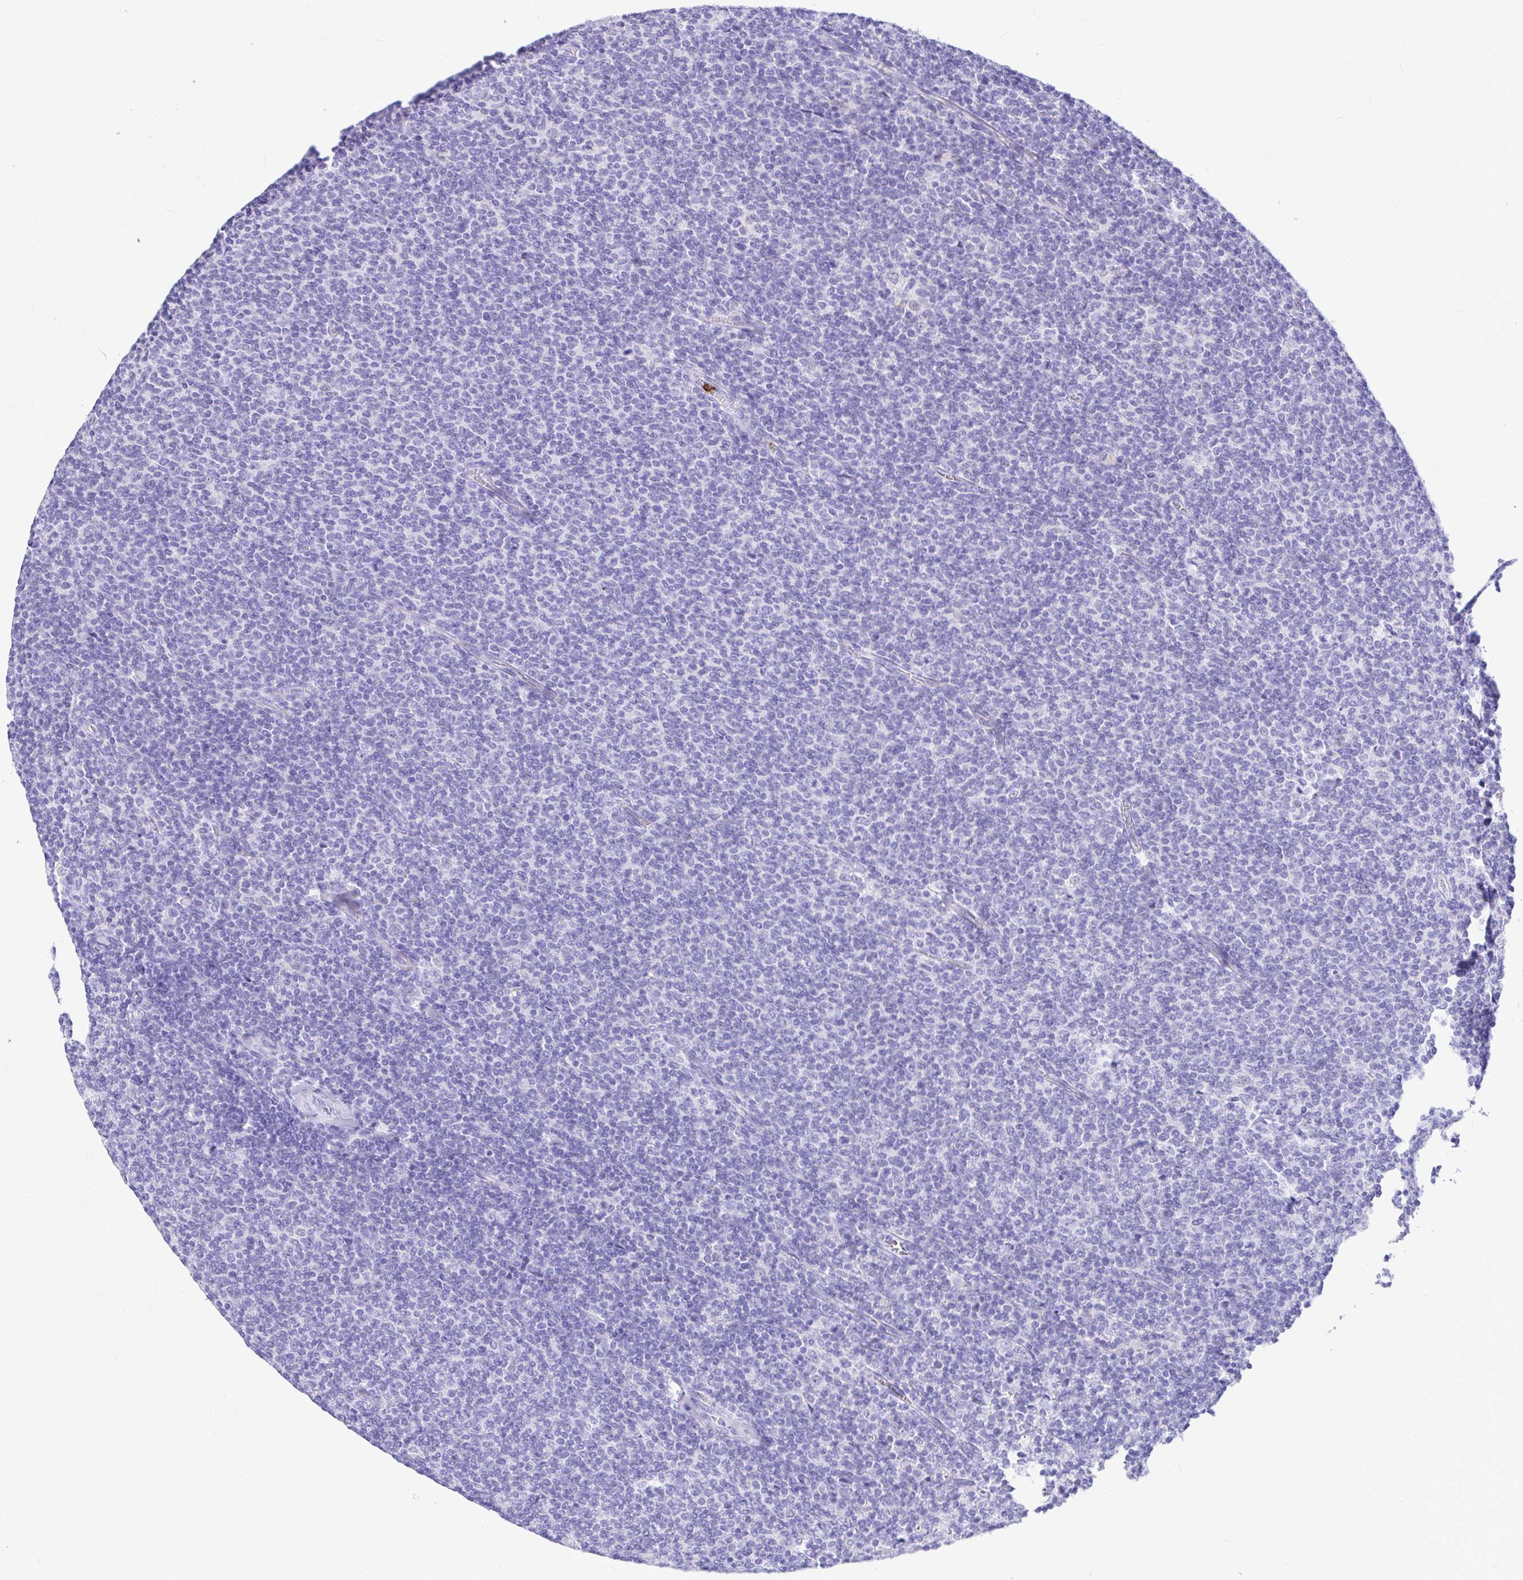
{"staining": {"intensity": "negative", "quantity": "none", "location": "none"}, "tissue": "lymphoma", "cell_type": "Tumor cells", "image_type": "cancer", "snomed": [{"axis": "morphology", "description": "Malignant lymphoma, non-Hodgkin's type, Low grade"}, {"axis": "topography", "description": "Lymph node"}], "caption": "Immunohistochemistry micrograph of neoplastic tissue: low-grade malignant lymphoma, non-Hodgkin's type stained with DAB displays no significant protein positivity in tumor cells.", "gene": "CLEC1B", "patient": {"sex": "male", "age": 52}}